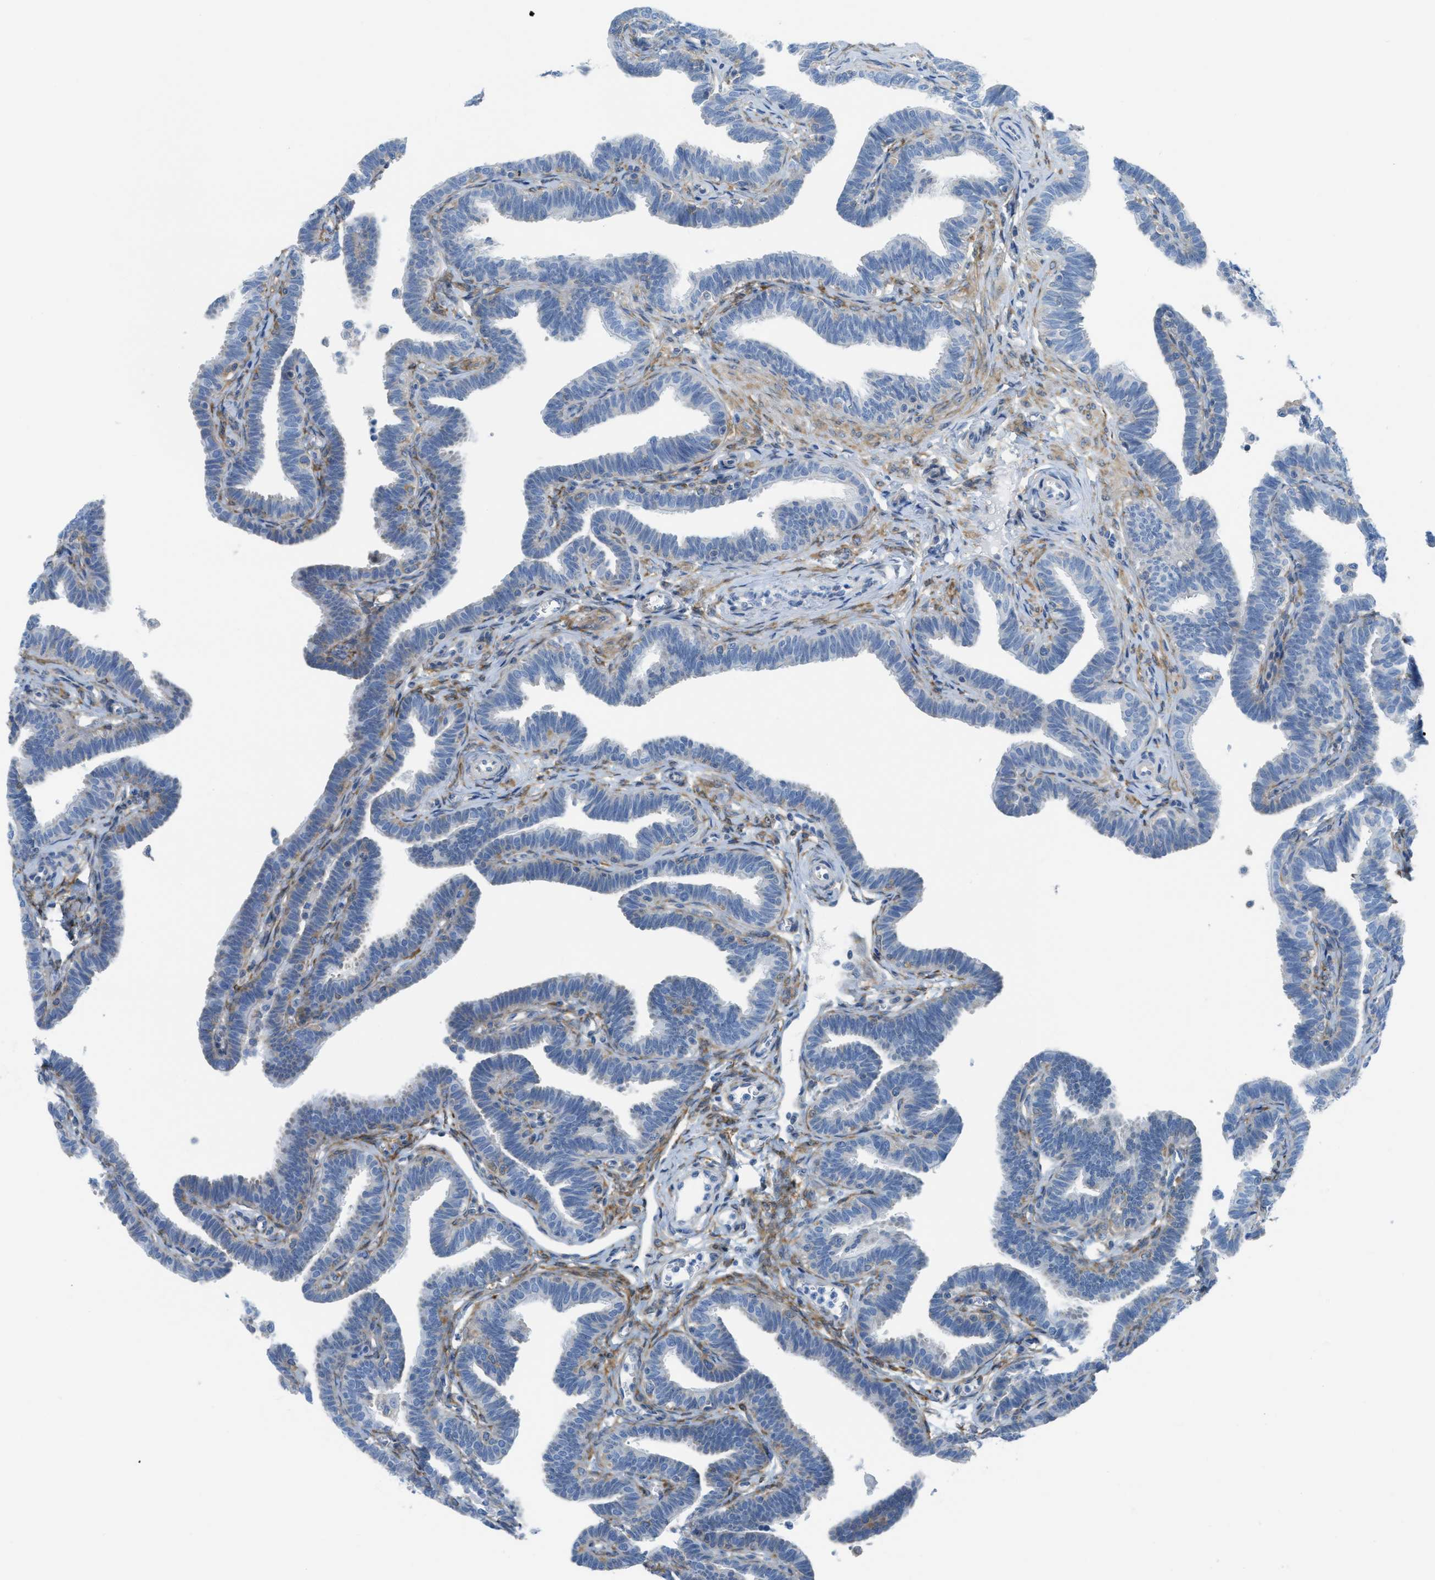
{"staining": {"intensity": "negative", "quantity": "none", "location": "none"}, "tissue": "fallopian tube", "cell_type": "Glandular cells", "image_type": "normal", "snomed": [{"axis": "morphology", "description": "Normal tissue, NOS"}, {"axis": "topography", "description": "Fallopian tube"}, {"axis": "topography", "description": "Ovary"}], "caption": "A histopathology image of human fallopian tube is negative for staining in glandular cells. The staining is performed using DAB brown chromogen with nuclei counter-stained in using hematoxylin.", "gene": "ASGR1", "patient": {"sex": "female", "age": 23}}